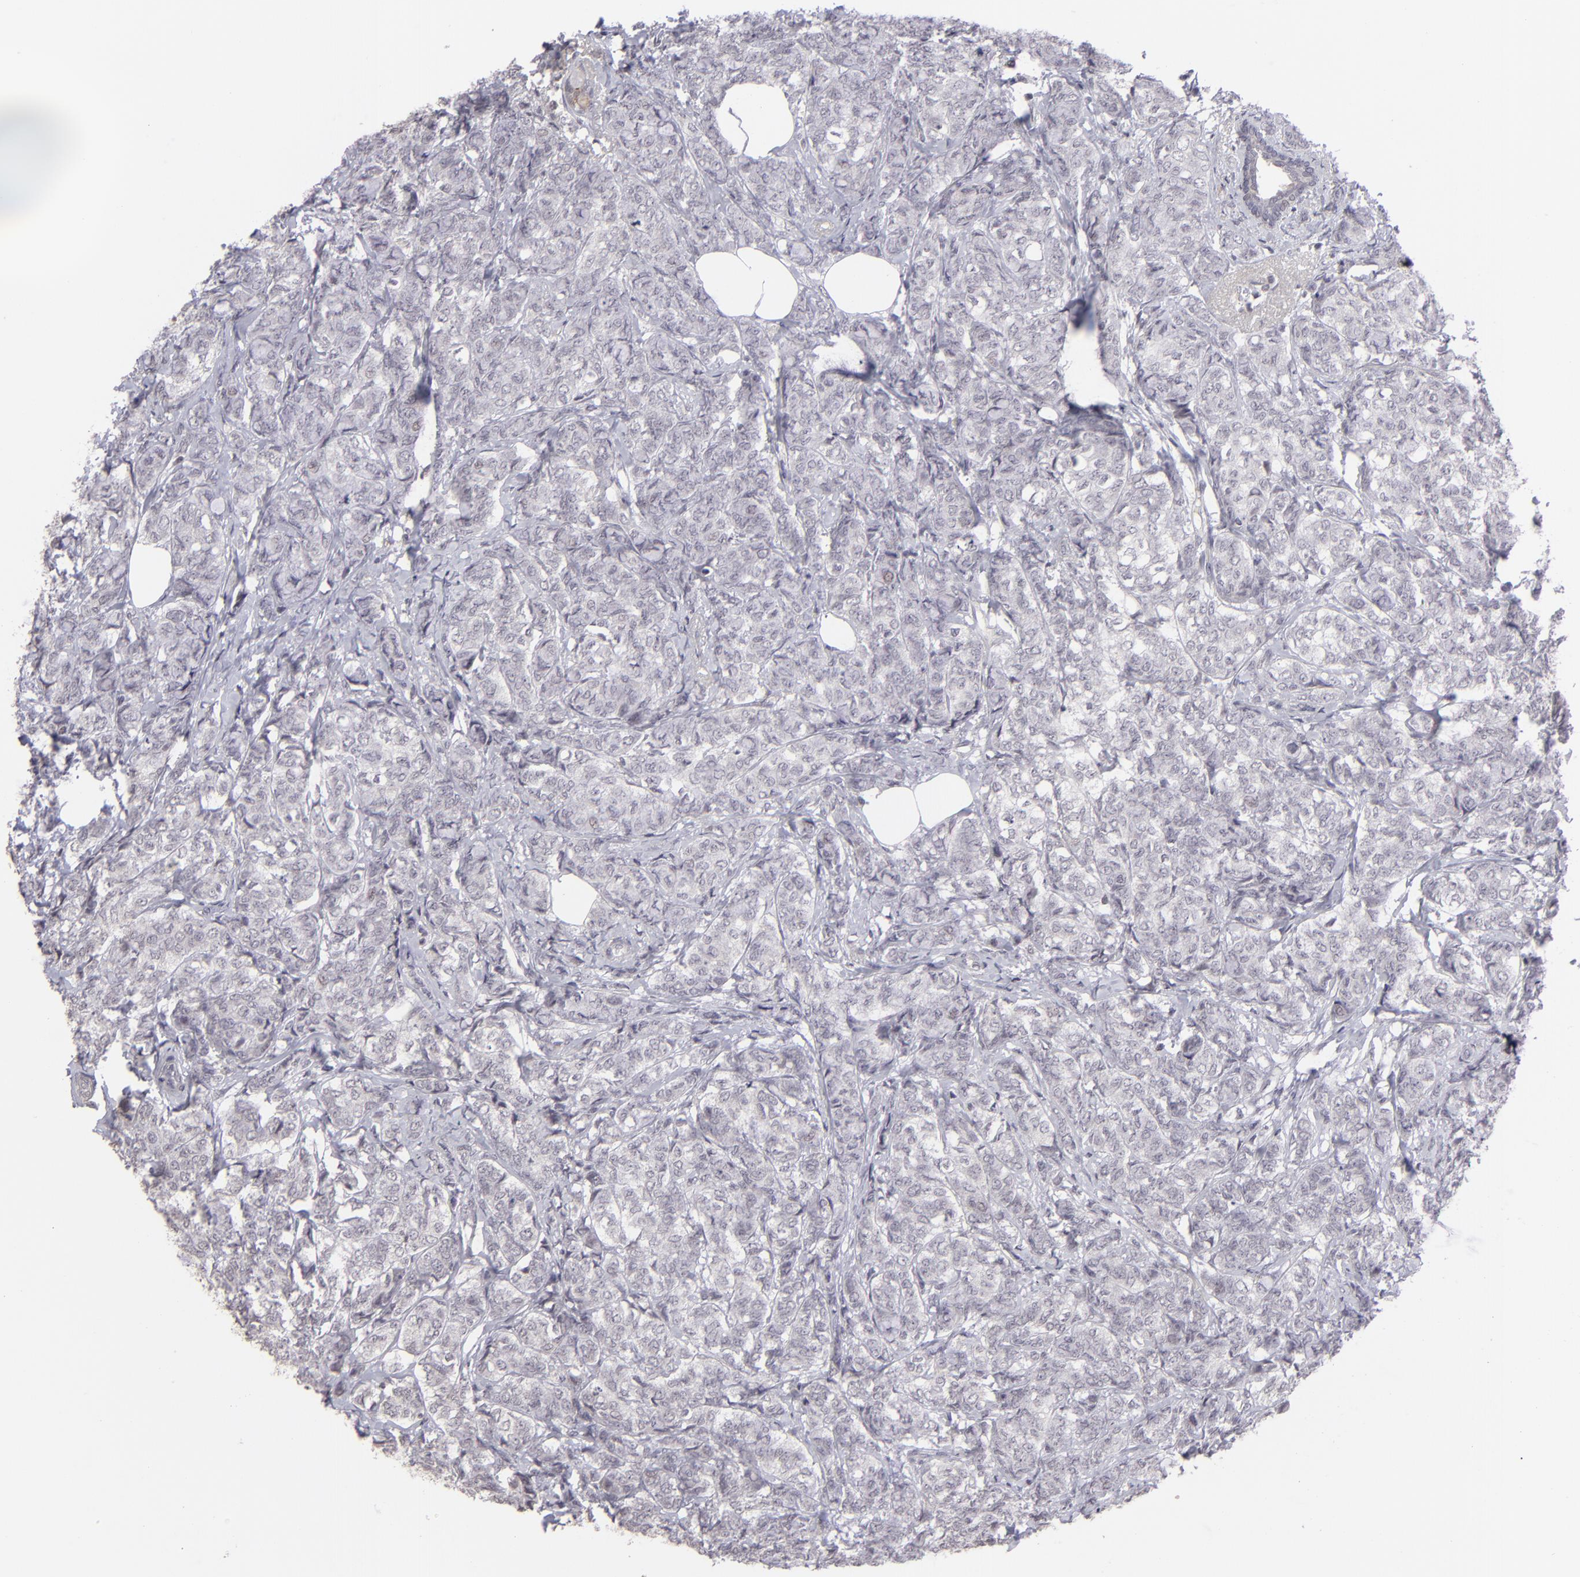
{"staining": {"intensity": "negative", "quantity": "none", "location": "none"}, "tissue": "breast cancer", "cell_type": "Tumor cells", "image_type": "cancer", "snomed": [{"axis": "morphology", "description": "Lobular carcinoma"}, {"axis": "topography", "description": "Breast"}], "caption": "High power microscopy photomicrograph of an immunohistochemistry photomicrograph of breast lobular carcinoma, revealing no significant staining in tumor cells. (Immunohistochemistry (ihc), brightfield microscopy, high magnification).", "gene": "CLDN2", "patient": {"sex": "female", "age": 60}}